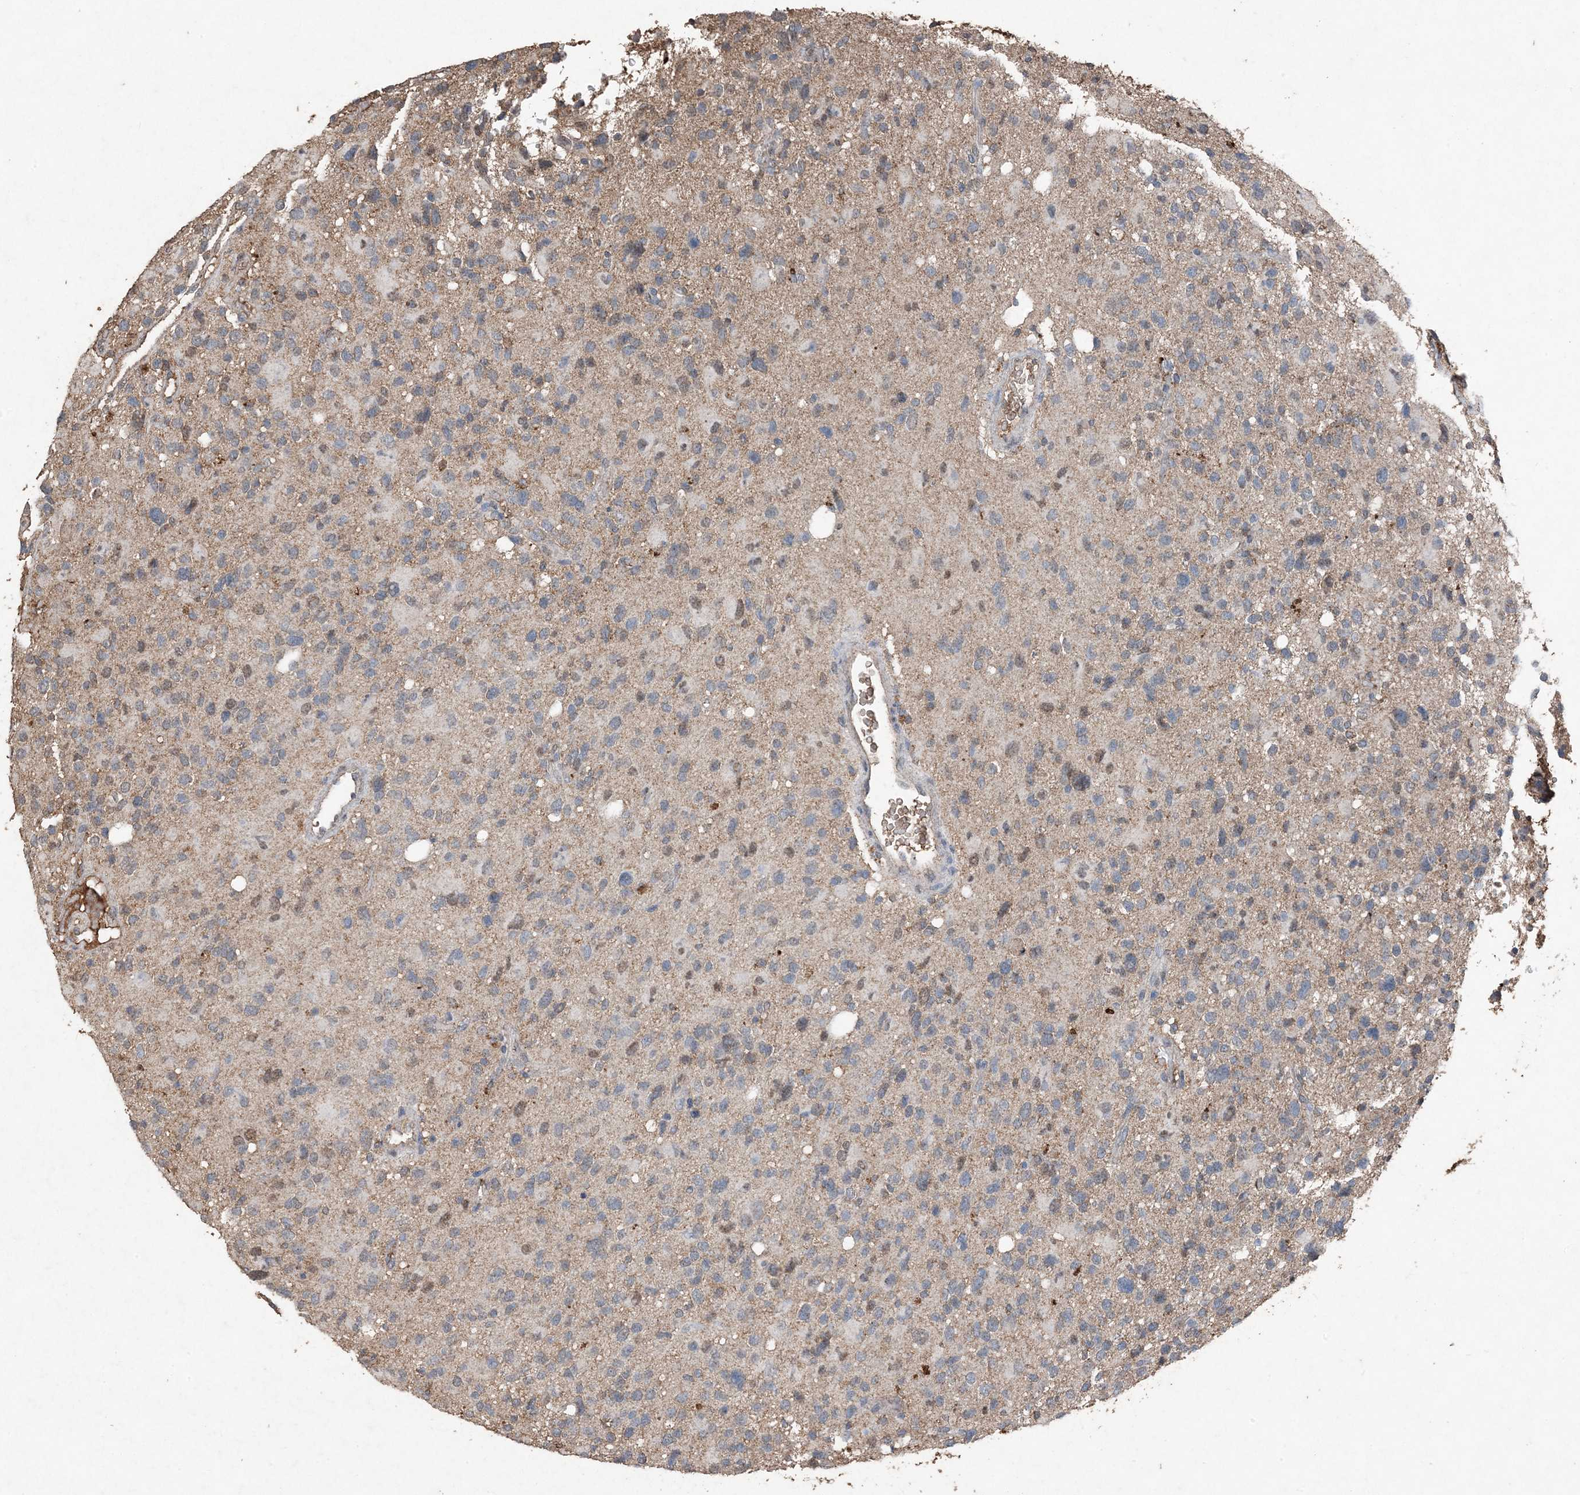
{"staining": {"intensity": "negative", "quantity": "none", "location": "none"}, "tissue": "glioma", "cell_type": "Tumor cells", "image_type": "cancer", "snomed": [{"axis": "morphology", "description": "Glioma, malignant, High grade"}, {"axis": "topography", "description": "Brain"}], "caption": "Human glioma stained for a protein using immunohistochemistry displays no positivity in tumor cells.", "gene": "FCN3", "patient": {"sex": "male", "age": 48}}